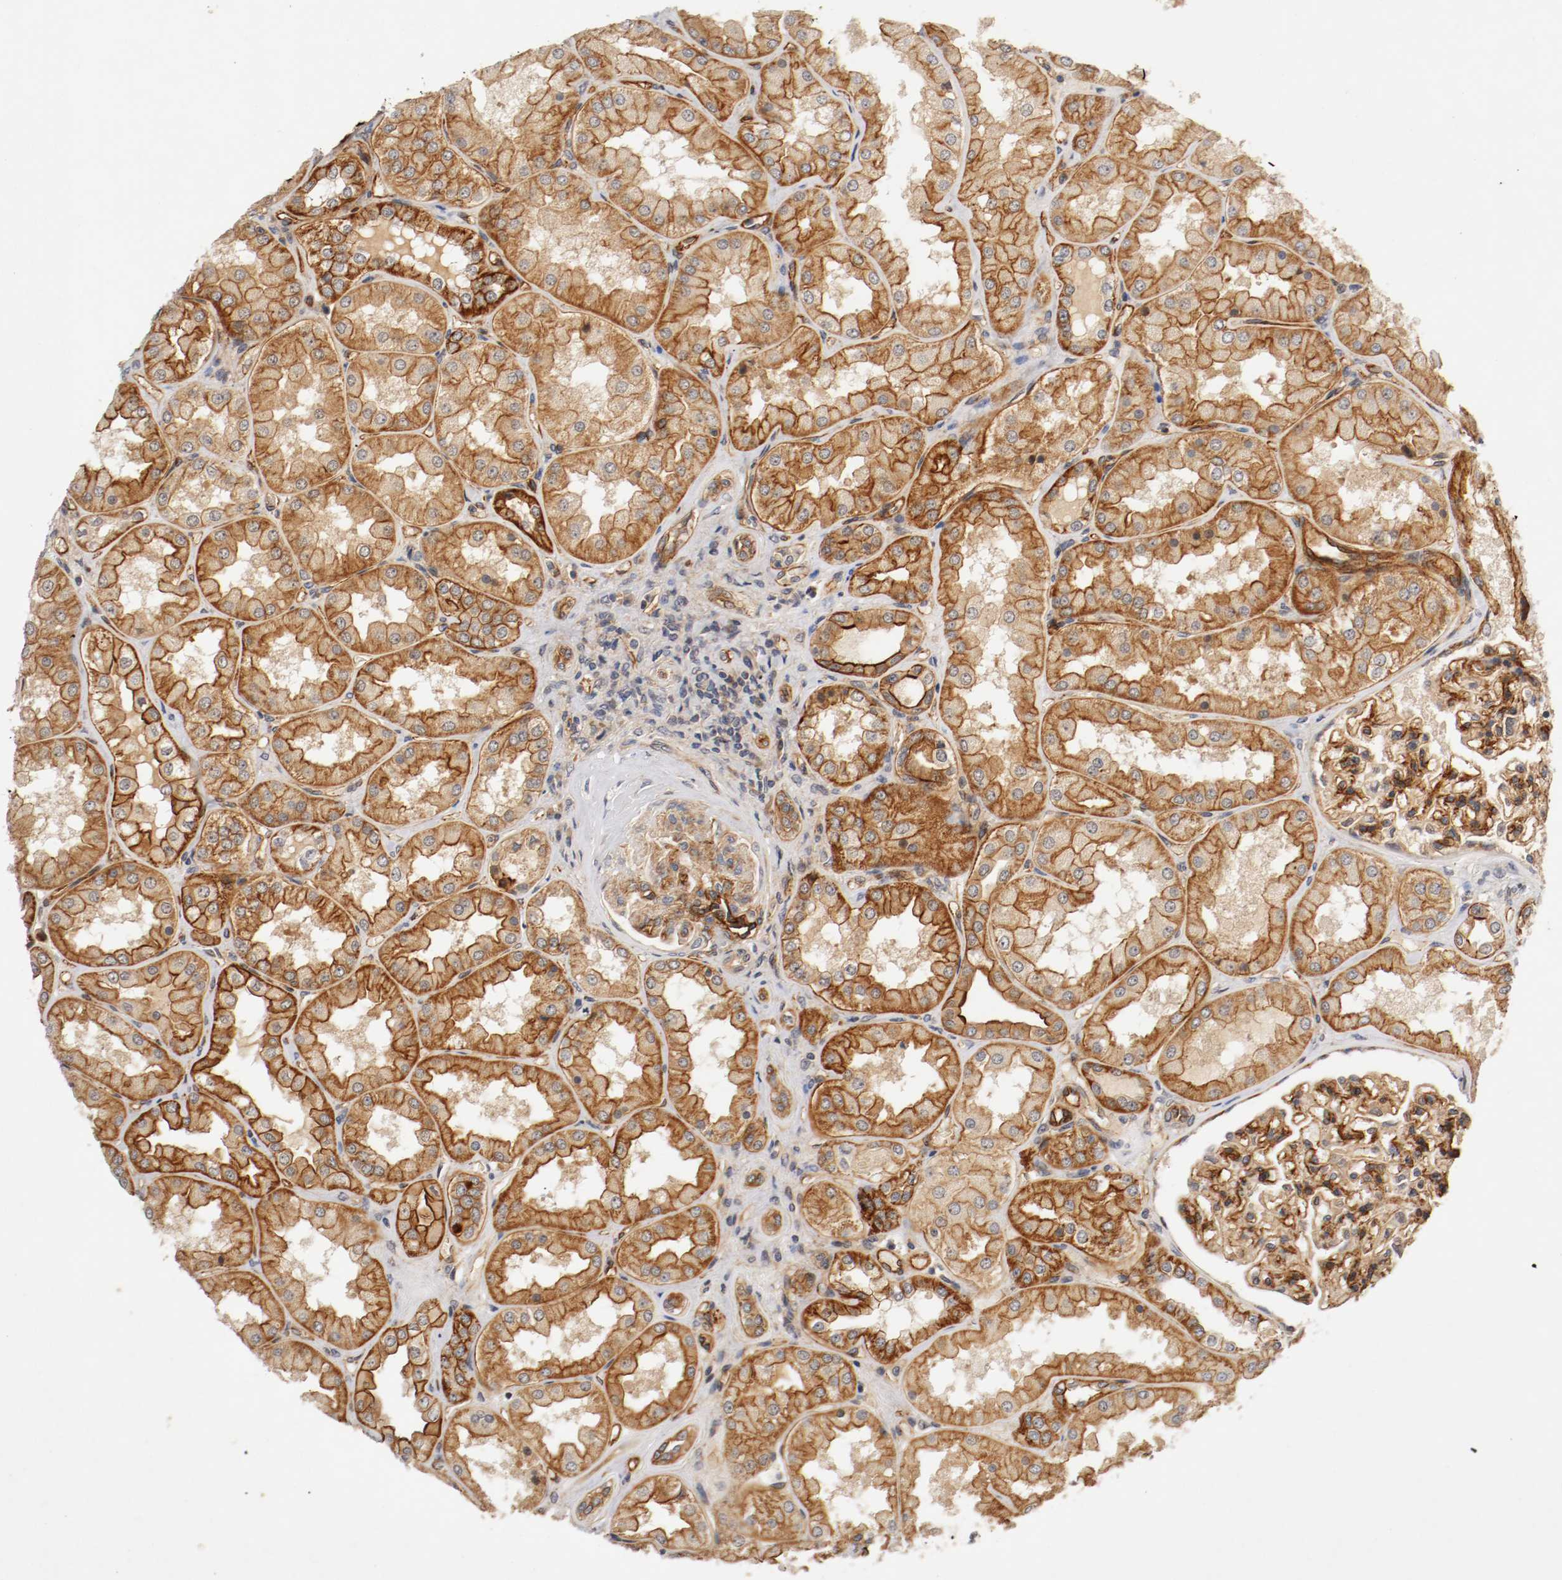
{"staining": {"intensity": "strong", "quantity": ">75%", "location": "cytoplasmic/membranous"}, "tissue": "kidney", "cell_type": "Cells in glomeruli", "image_type": "normal", "snomed": [{"axis": "morphology", "description": "Normal tissue, NOS"}, {"axis": "topography", "description": "Kidney"}], "caption": "Protein staining exhibits strong cytoplasmic/membranous positivity in about >75% of cells in glomeruli in normal kidney. Nuclei are stained in blue.", "gene": "TYK2", "patient": {"sex": "female", "age": 56}}